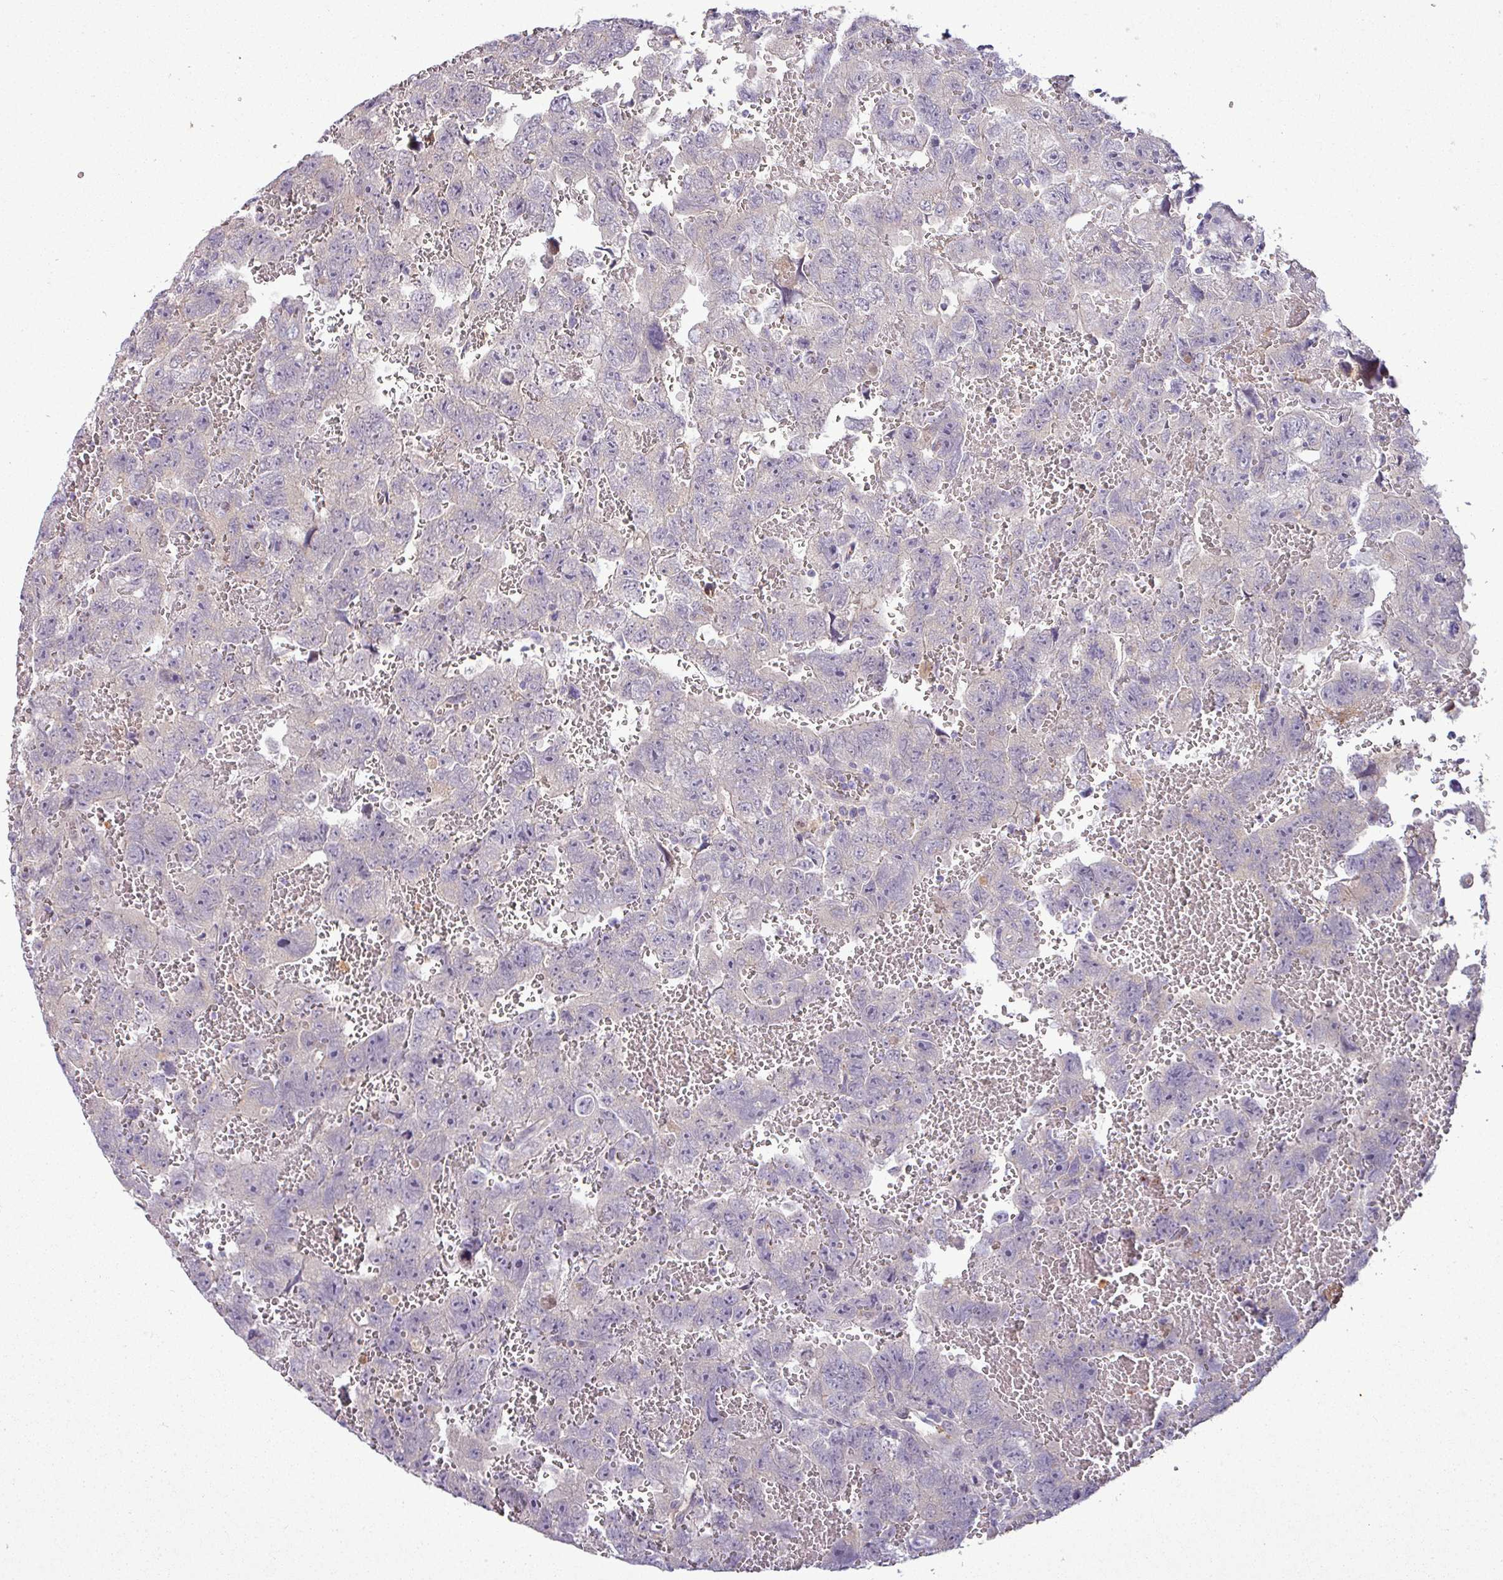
{"staining": {"intensity": "negative", "quantity": "none", "location": "none"}, "tissue": "testis cancer", "cell_type": "Tumor cells", "image_type": "cancer", "snomed": [{"axis": "morphology", "description": "Carcinoma, Embryonal, NOS"}, {"axis": "topography", "description": "Testis"}], "caption": "DAB immunohistochemical staining of testis cancer (embryonal carcinoma) demonstrates no significant positivity in tumor cells.", "gene": "APOM", "patient": {"sex": "male", "age": 45}}